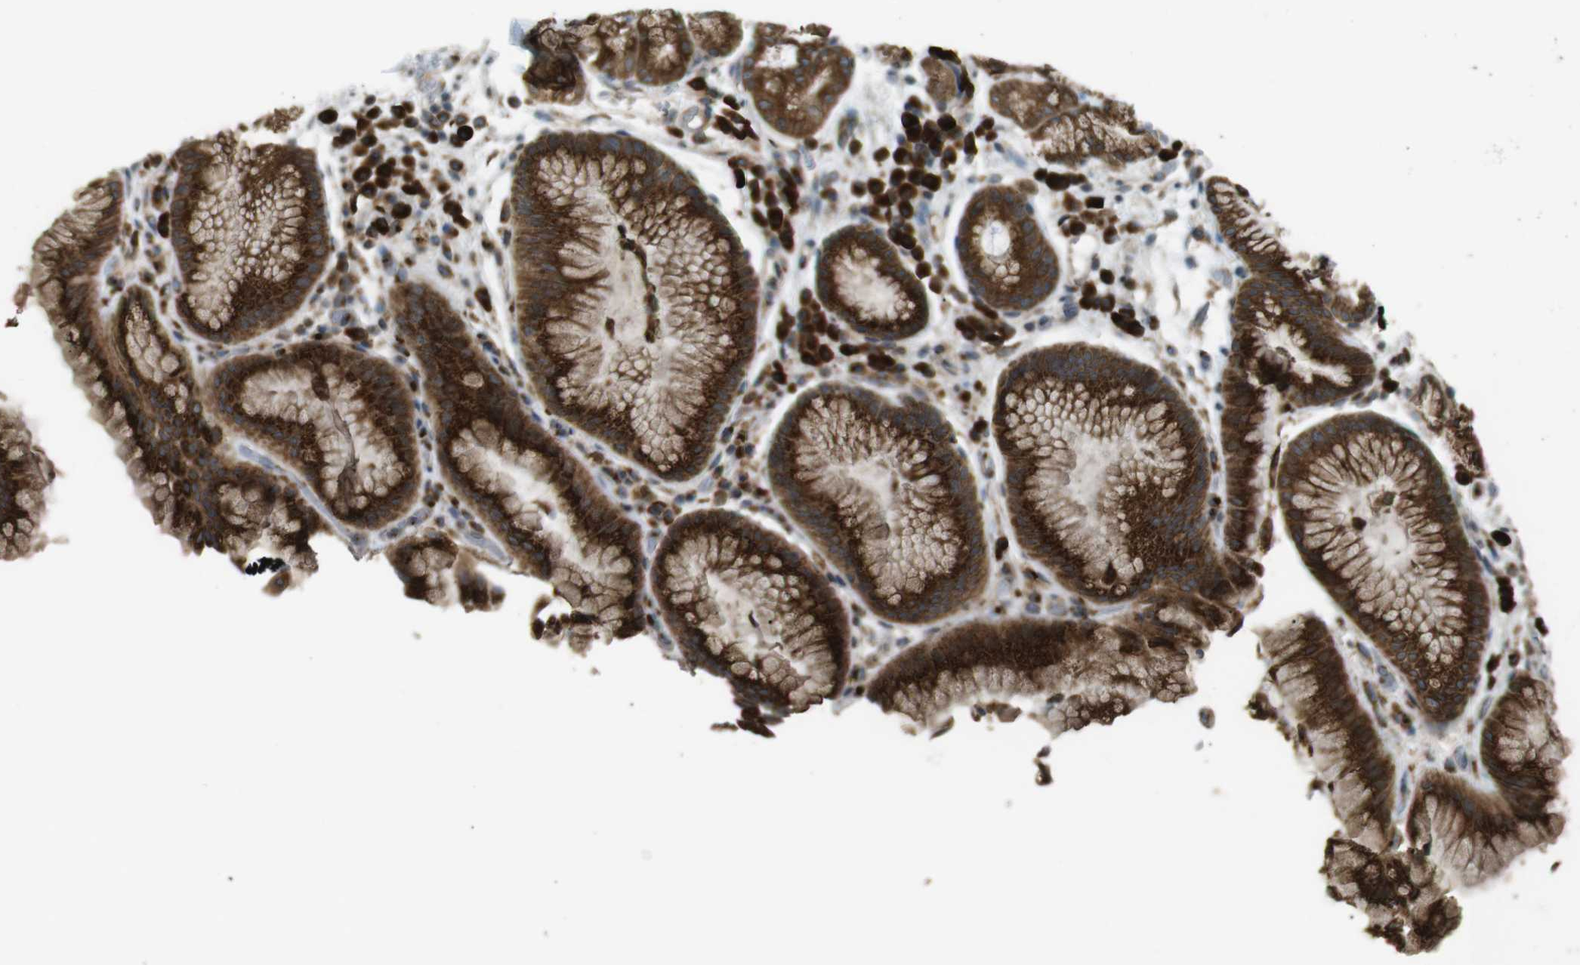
{"staining": {"intensity": "strong", "quantity": ">75%", "location": "cytoplasmic/membranous"}, "tissue": "stomach", "cell_type": "Glandular cells", "image_type": "normal", "snomed": [{"axis": "morphology", "description": "Normal tissue, NOS"}, {"axis": "topography", "description": "Stomach, upper"}], "caption": "A brown stain shows strong cytoplasmic/membranous positivity of a protein in glandular cells of benign stomach. The staining is performed using DAB brown chromogen to label protein expression. The nuclei are counter-stained blue using hematoxylin.", "gene": "TMED4", "patient": {"sex": "male", "age": 72}}